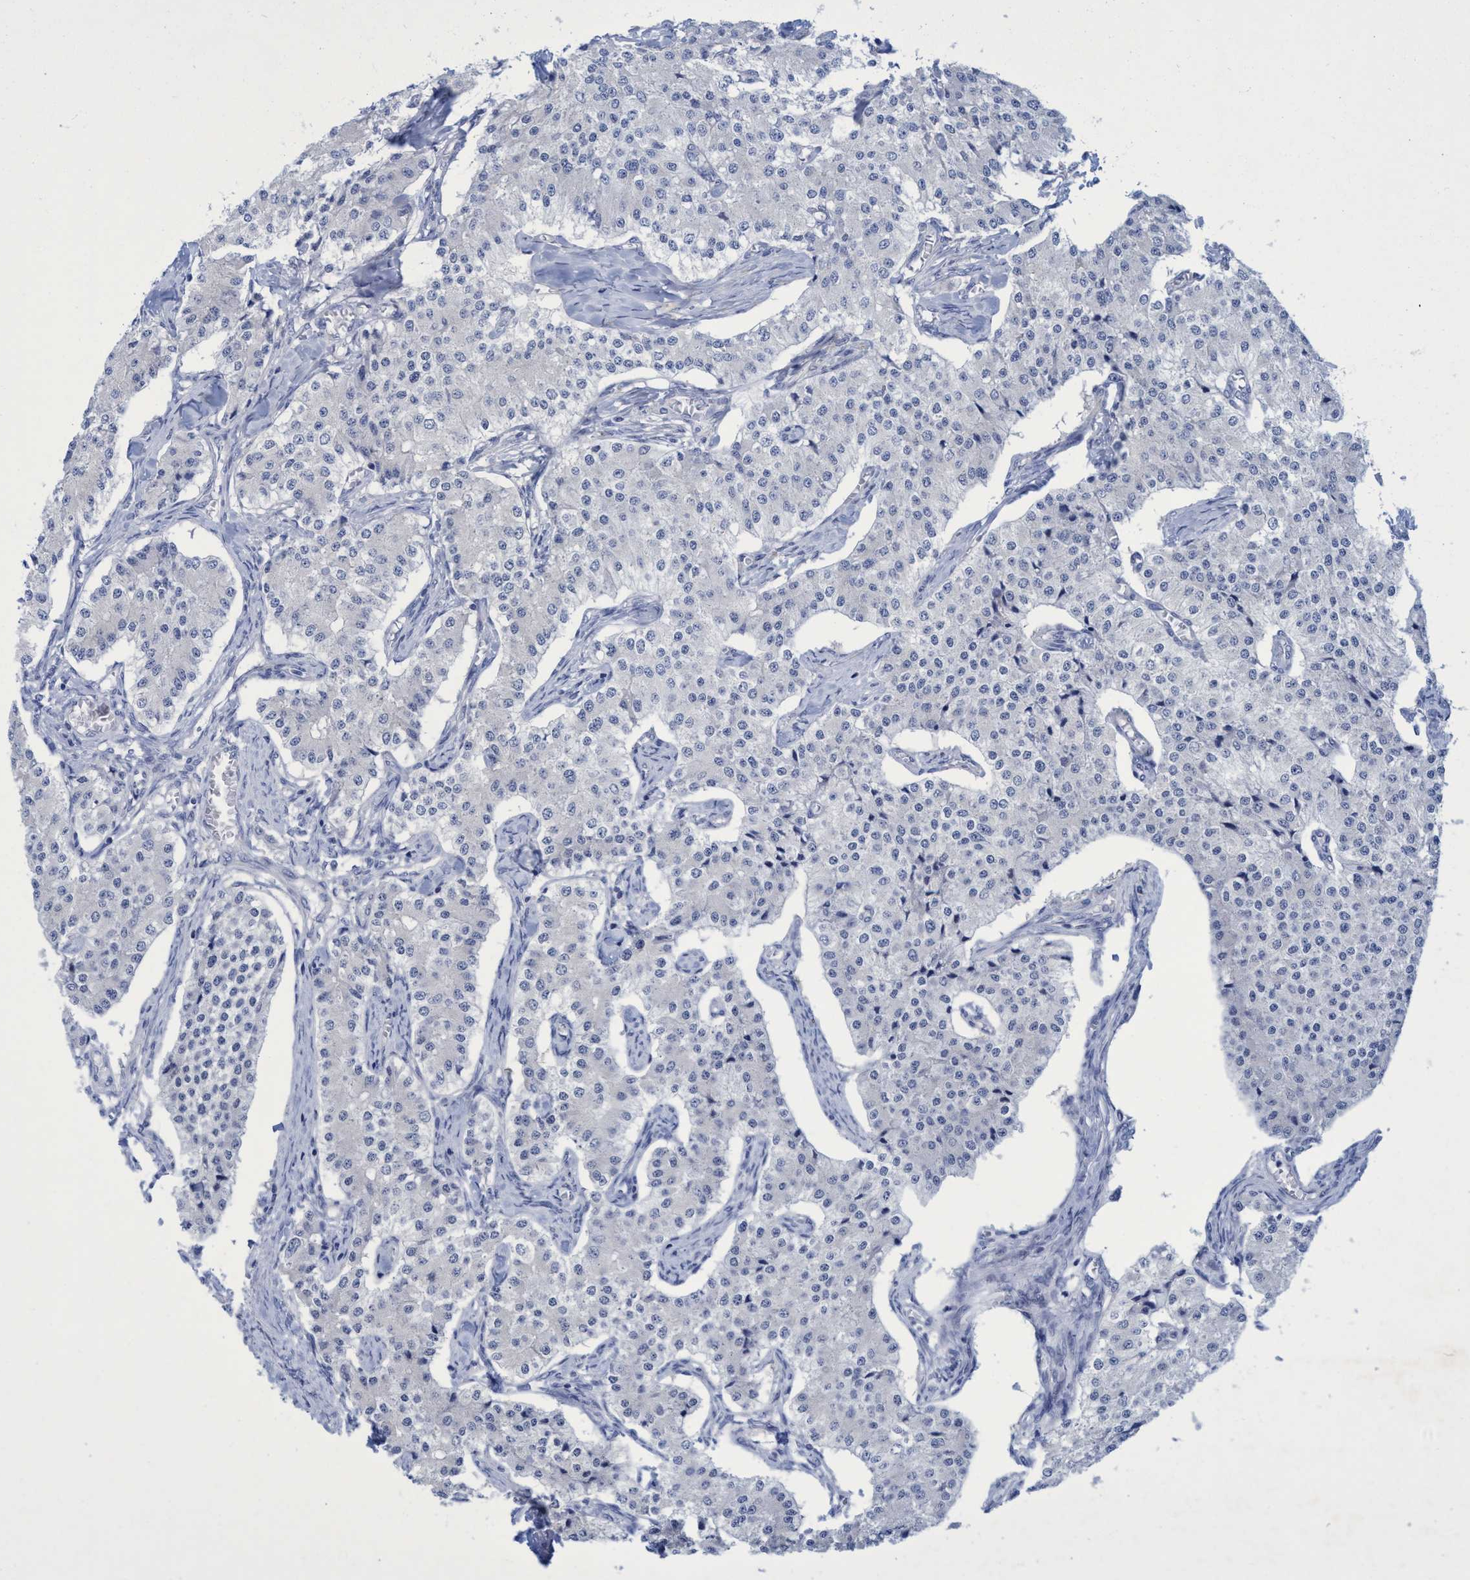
{"staining": {"intensity": "negative", "quantity": "none", "location": "none"}, "tissue": "carcinoid", "cell_type": "Tumor cells", "image_type": "cancer", "snomed": [{"axis": "morphology", "description": "Carcinoid, malignant, NOS"}, {"axis": "topography", "description": "Colon"}], "caption": "Malignant carcinoid was stained to show a protein in brown. There is no significant positivity in tumor cells.", "gene": "R3HCC1", "patient": {"sex": "female", "age": 52}}